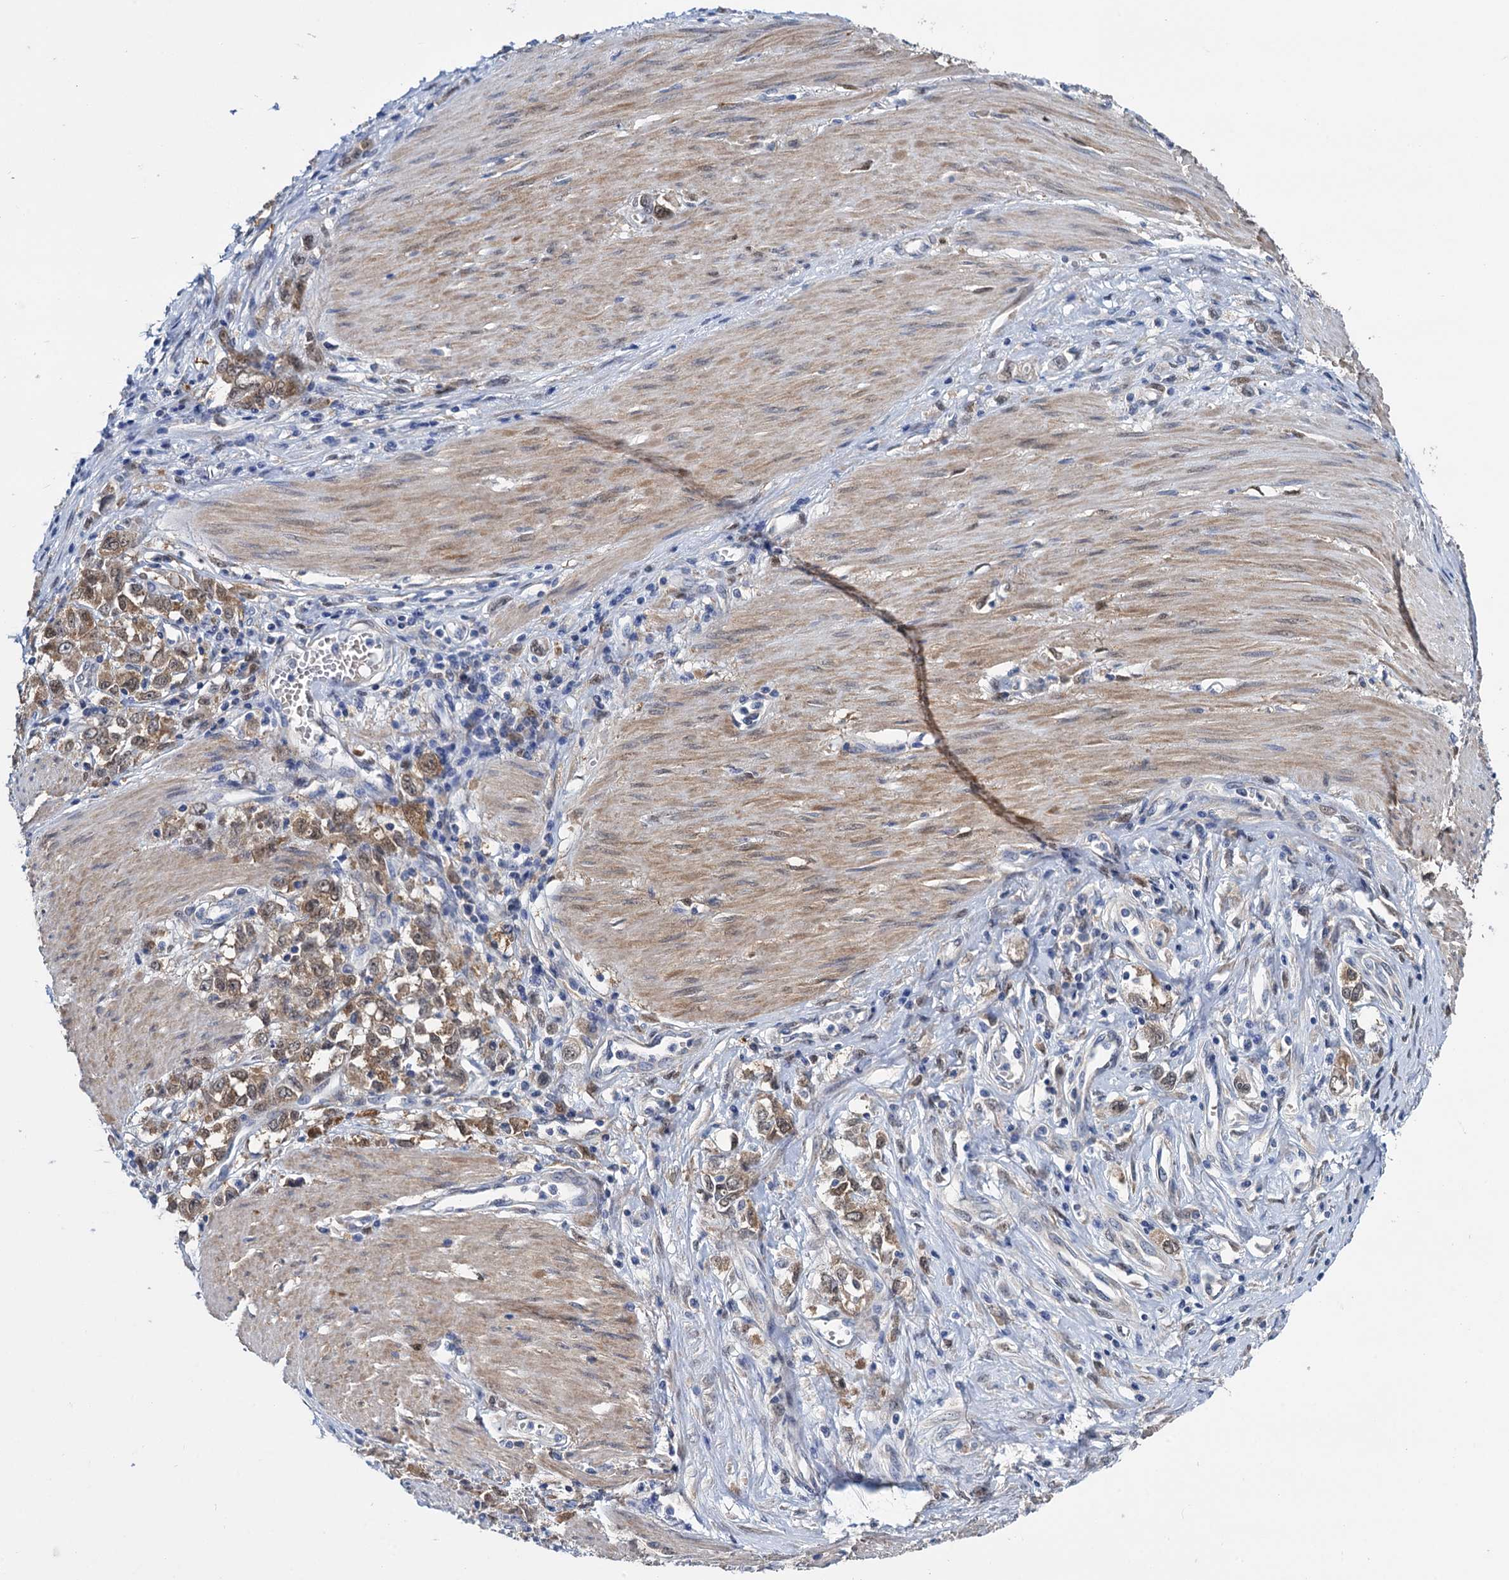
{"staining": {"intensity": "moderate", "quantity": ">75%", "location": "cytoplasmic/membranous"}, "tissue": "stomach cancer", "cell_type": "Tumor cells", "image_type": "cancer", "snomed": [{"axis": "morphology", "description": "Adenocarcinoma, NOS"}, {"axis": "topography", "description": "Stomach"}], "caption": "DAB (3,3'-diaminobenzidine) immunohistochemical staining of adenocarcinoma (stomach) demonstrates moderate cytoplasmic/membranous protein positivity in about >75% of tumor cells.", "gene": "GSTM3", "patient": {"sex": "female", "age": 76}}